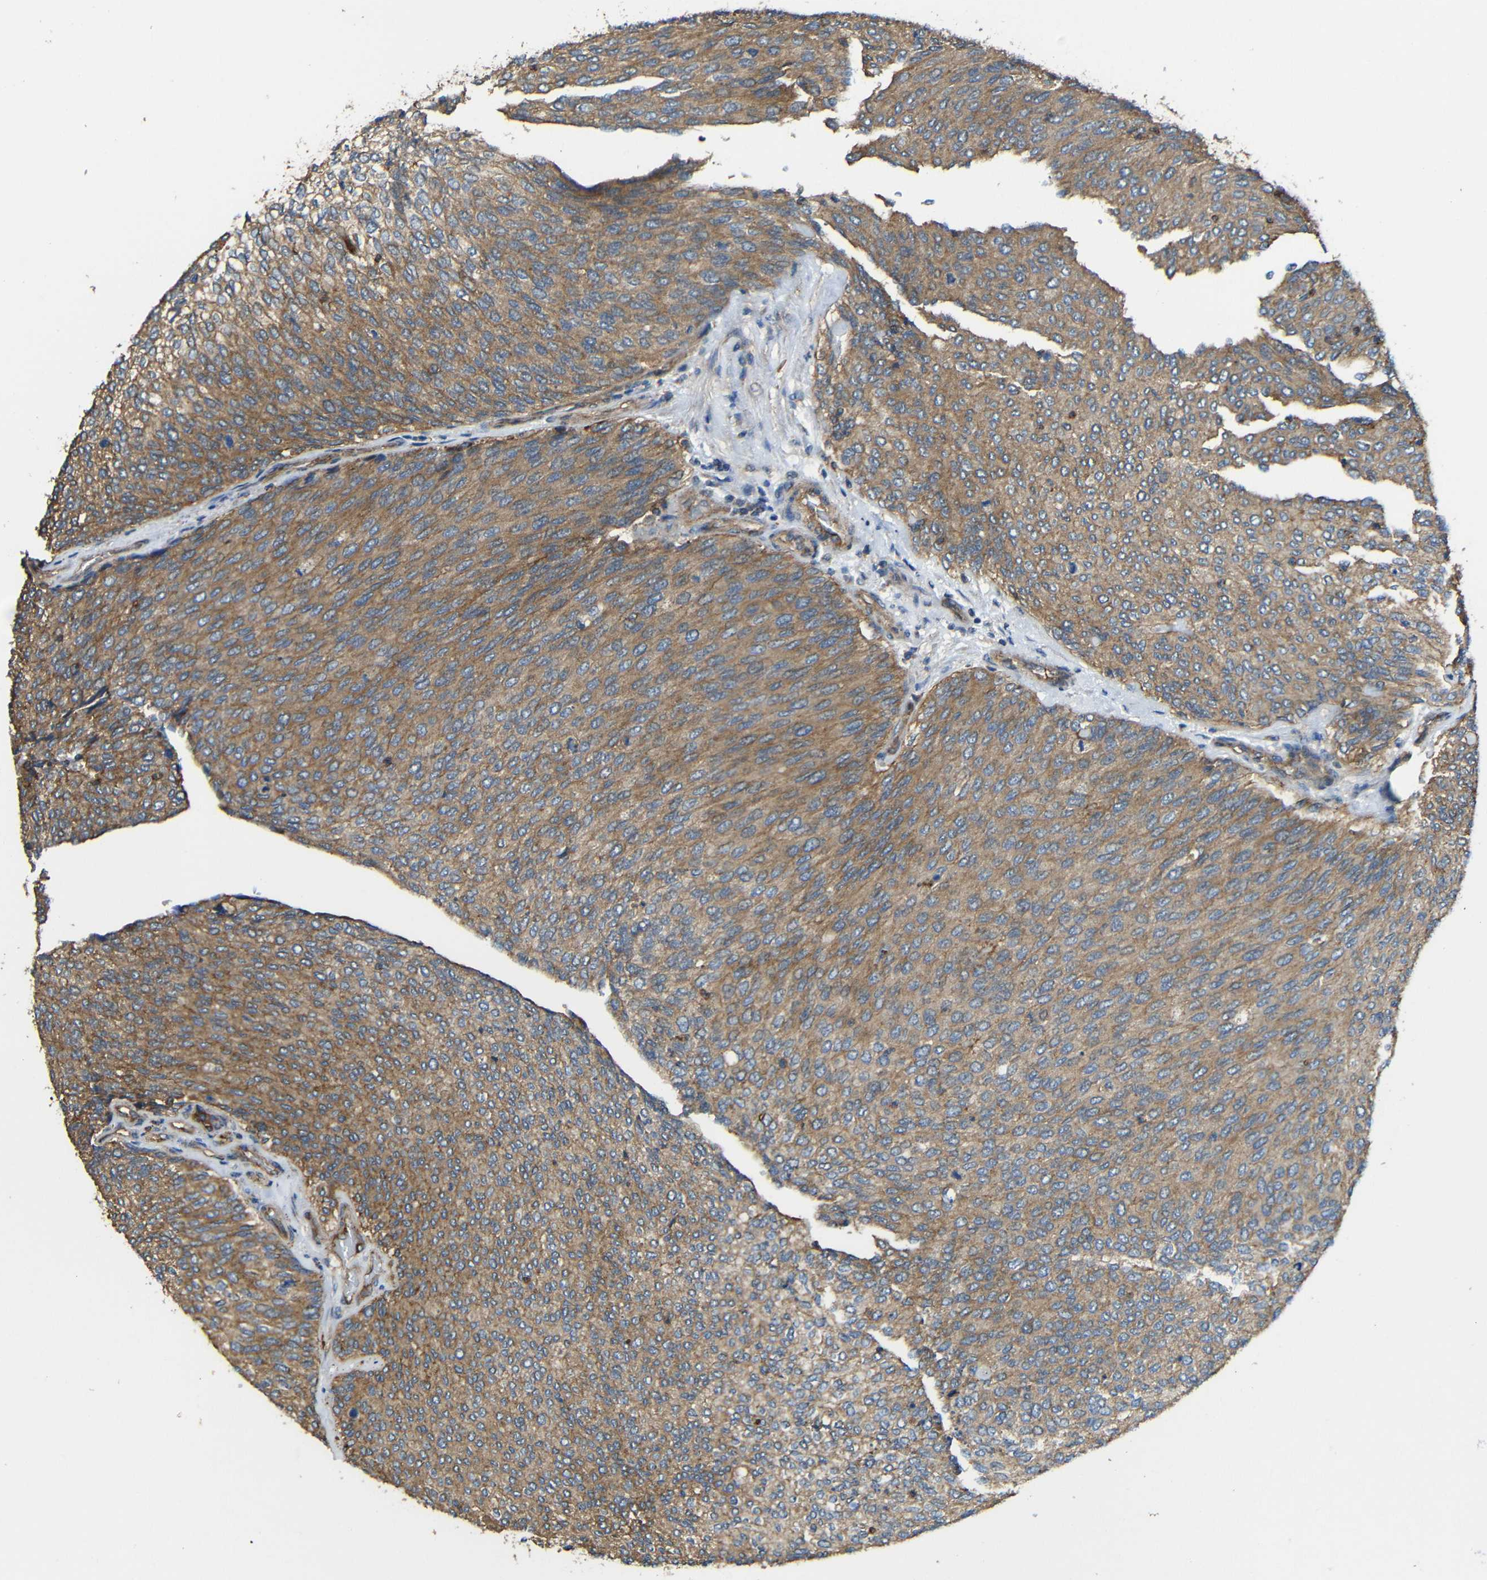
{"staining": {"intensity": "moderate", "quantity": "25%-75%", "location": "cytoplasmic/membranous"}, "tissue": "urothelial cancer", "cell_type": "Tumor cells", "image_type": "cancer", "snomed": [{"axis": "morphology", "description": "Urothelial carcinoma, Low grade"}, {"axis": "topography", "description": "Urinary bladder"}], "caption": "Urothelial cancer stained with DAB IHC exhibits medium levels of moderate cytoplasmic/membranous positivity in approximately 25%-75% of tumor cells. The staining was performed using DAB (3,3'-diaminobenzidine) to visualize the protein expression in brown, while the nuclei were stained in blue with hematoxylin (Magnification: 20x).", "gene": "PTCH1", "patient": {"sex": "female", "age": 79}}